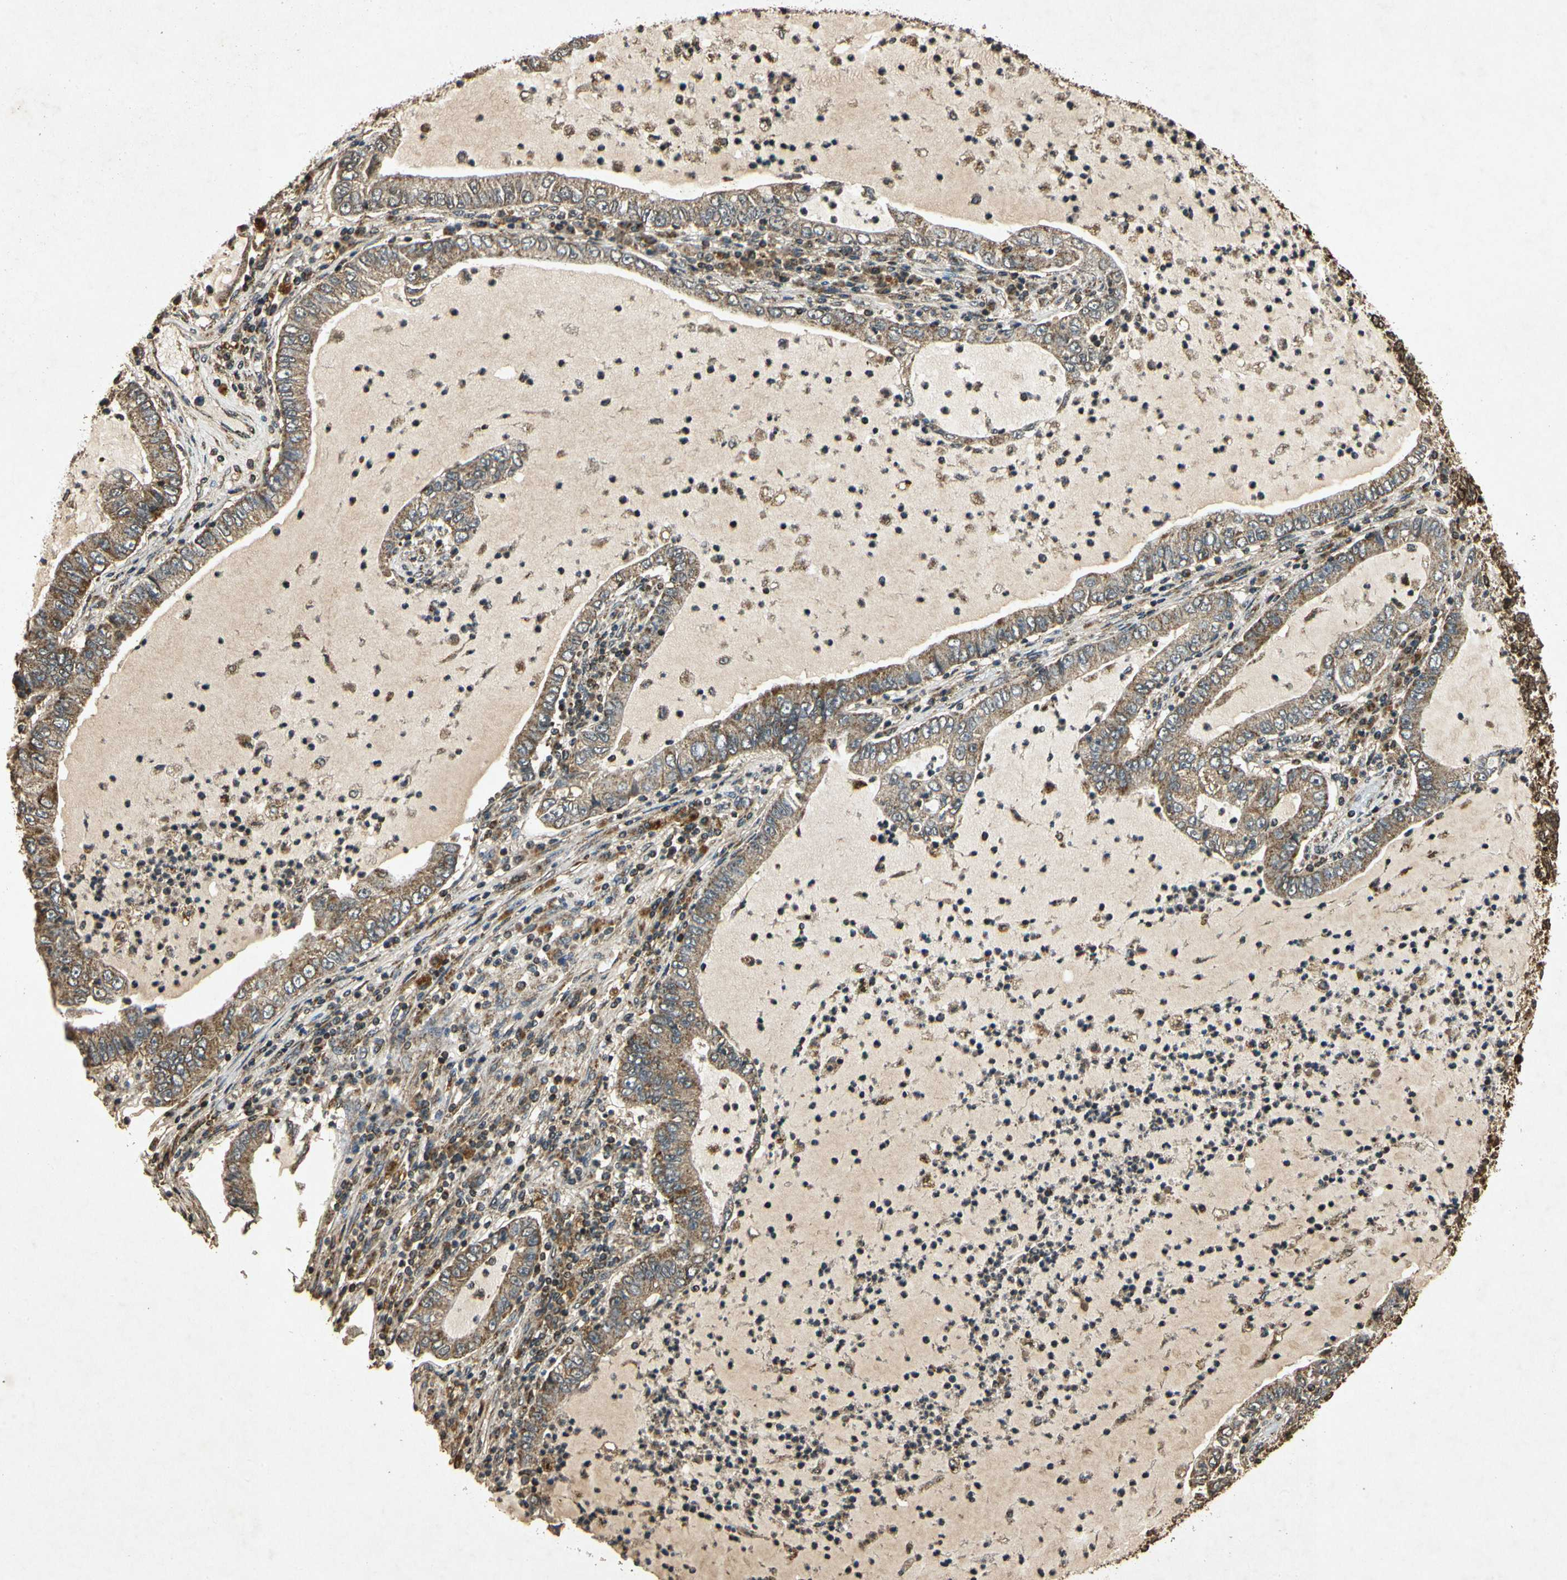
{"staining": {"intensity": "weak", "quantity": ">75%", "location": "cytoplasmic/membranous"}, "tissue": "lung cancer", "cell_type": "Tumor cells", "image_type": "cancer", "snomed": [{"axis": "morphology", "description": "Adenocarcinoma, NOS"}, {"axis": "topography", "description": "Lung"}], "caption": "A photomicrograph showing weak cytoplasmic/membranous expression in approximately >75% of tumor cells in lung cancer (adenocarcinoma), as visualized by brown immunohistochemical staining.", "gene": "PRDX3", "patient": {"sex": "female", "age": 51}}